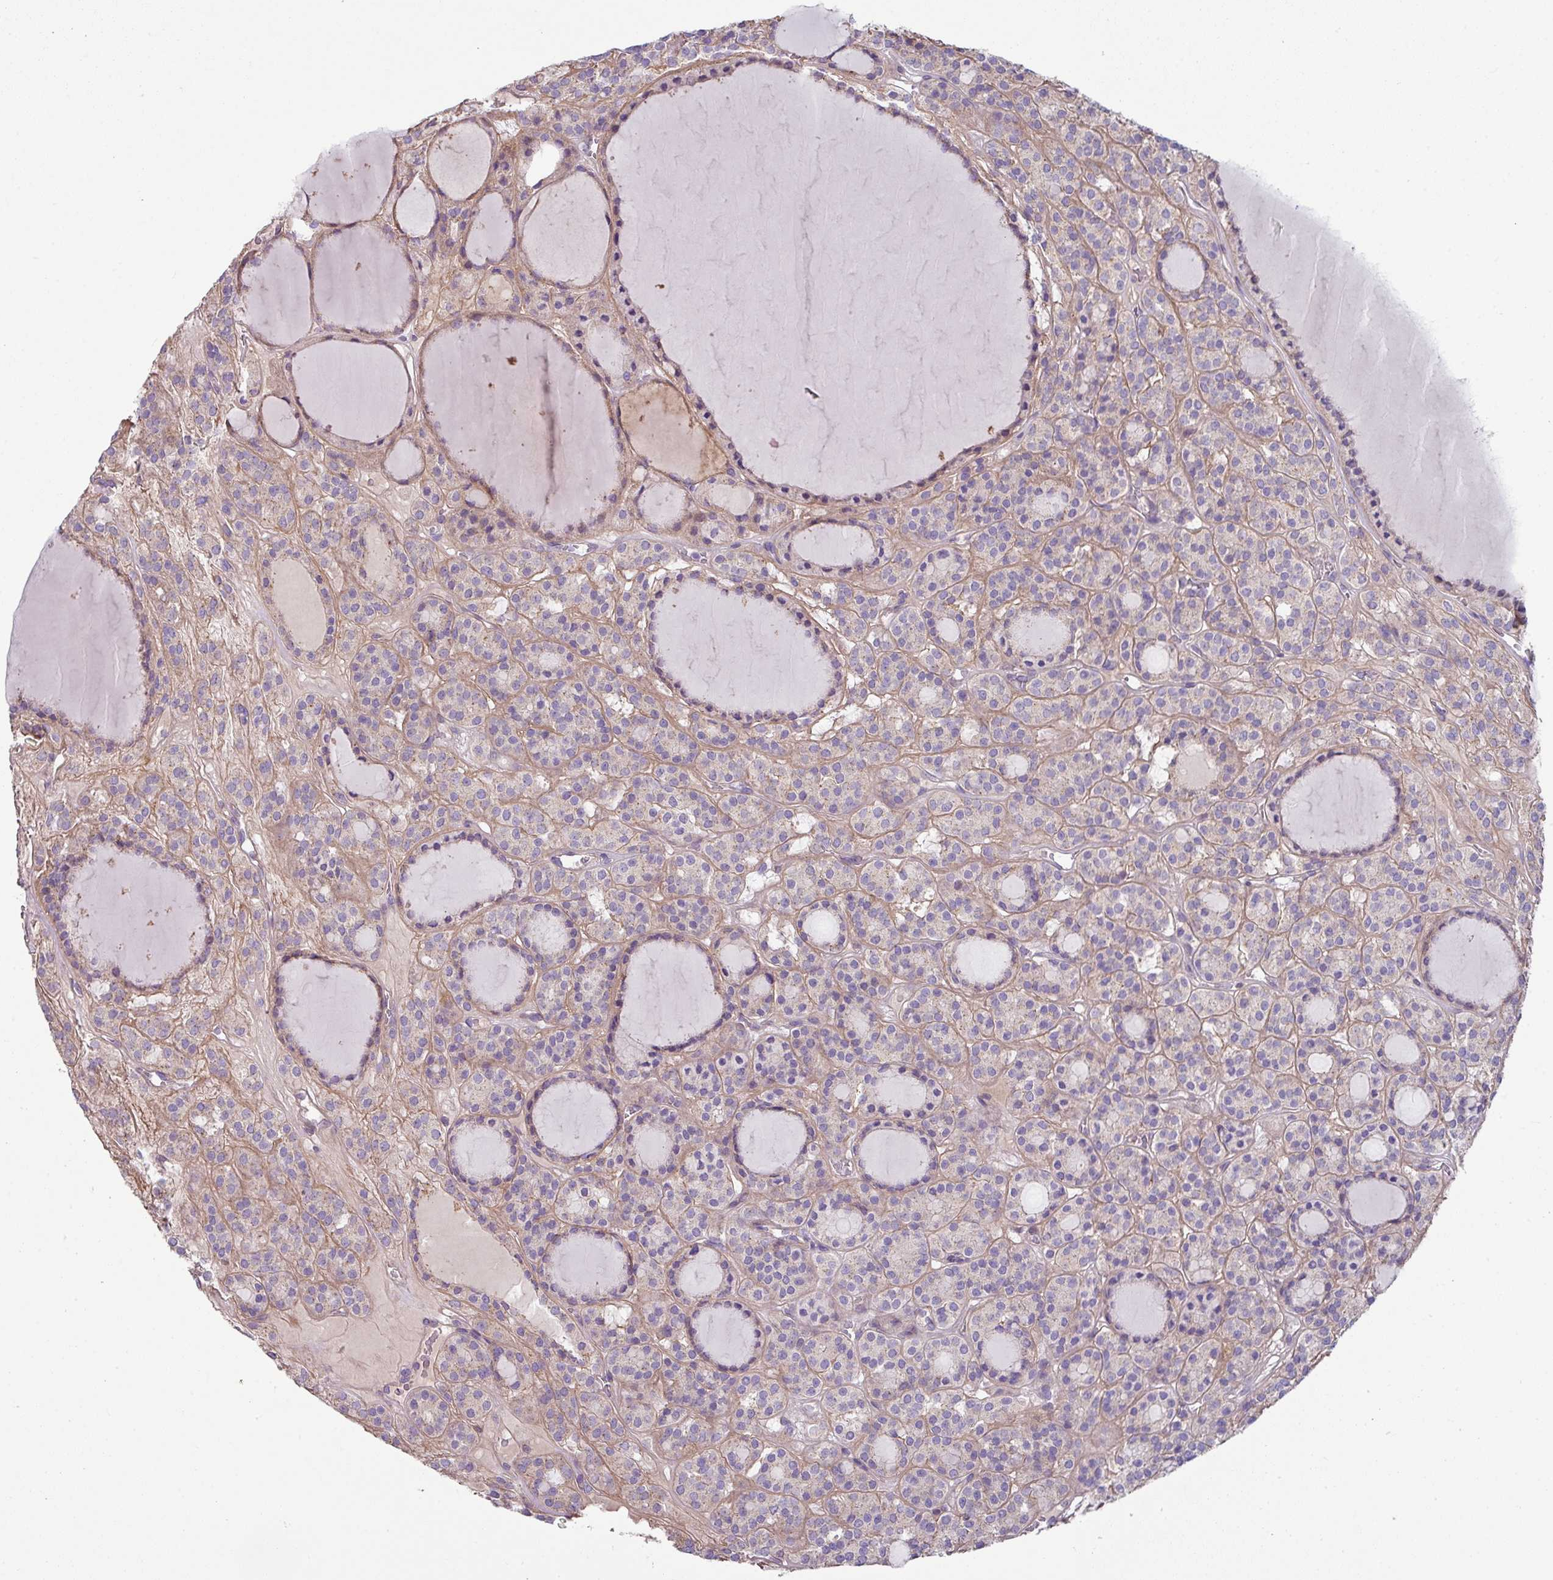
{"staining": {"intensity": "negative", "quantity": "none", "location": "none"}, "tissue": "thyroid cancer", "cell_type": "Tumor cells", "image_type": "cancer", "snomed": [{"axis": "morphology", "description": "Follicular adenoma carcinoma, NOS"}, {"axis": "topography", "description": "Thyroid gland"}], "caption": "Image shows no protein positivity in tumor cells of thyroid cancer tissue. Nuclei are stained in blue.", "gene": "LRRC9", "patient": {"sex": "female", "age": 63}}